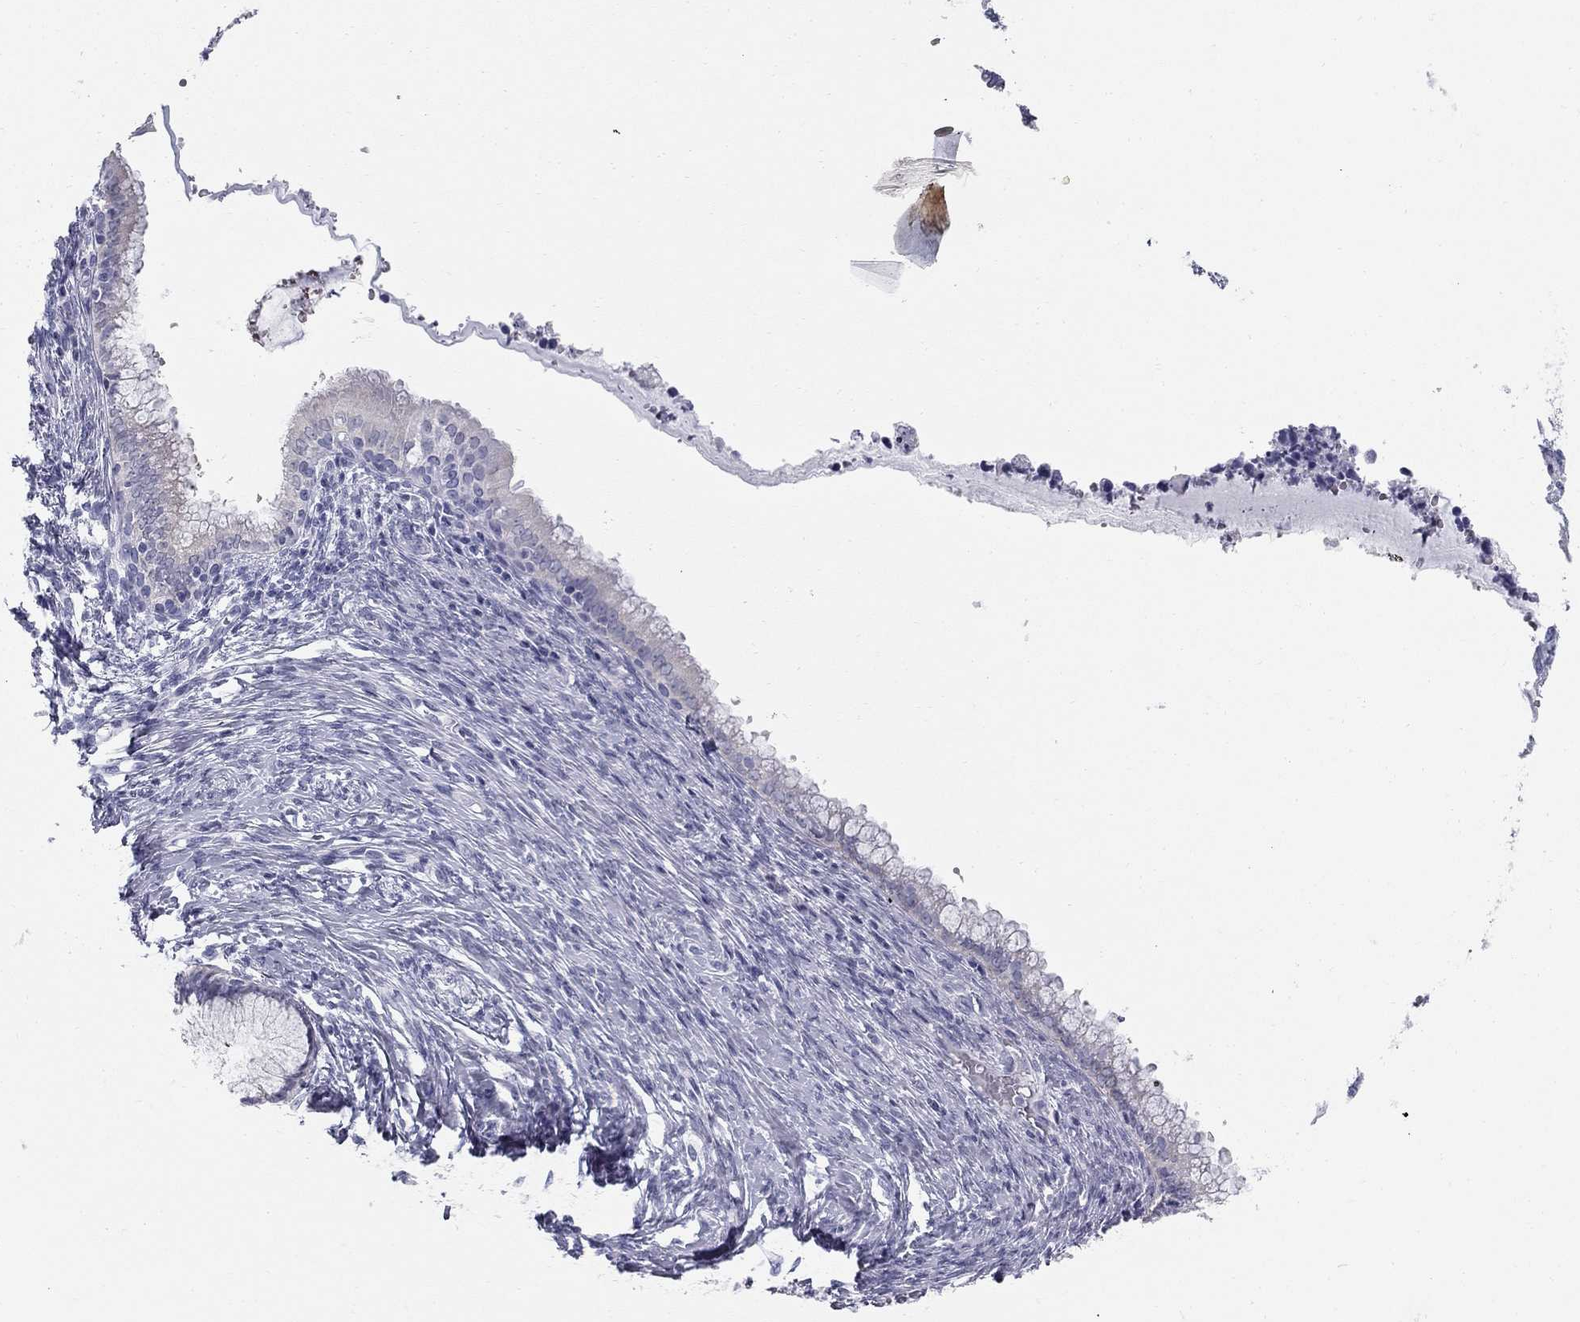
{"staining": {"intensity": "negative", "quantity": "none", "location": "none"}, "tissue": "cervical cancer", "cell_type": "Tumor cells", "image_type": "cancer", "snomed": [{"axis": "morphology", "description": "Squamous cell carcinoma, NOS"}, {"axis": "topography", "description": "Cervix"}], "caption": "Cervical squamous cell carcinoma was stained to show a protein in brown. There is no significant staining in tumor cells.", "gene": "SULT2B1", "patient": {"sex": "female", "age": 63}}